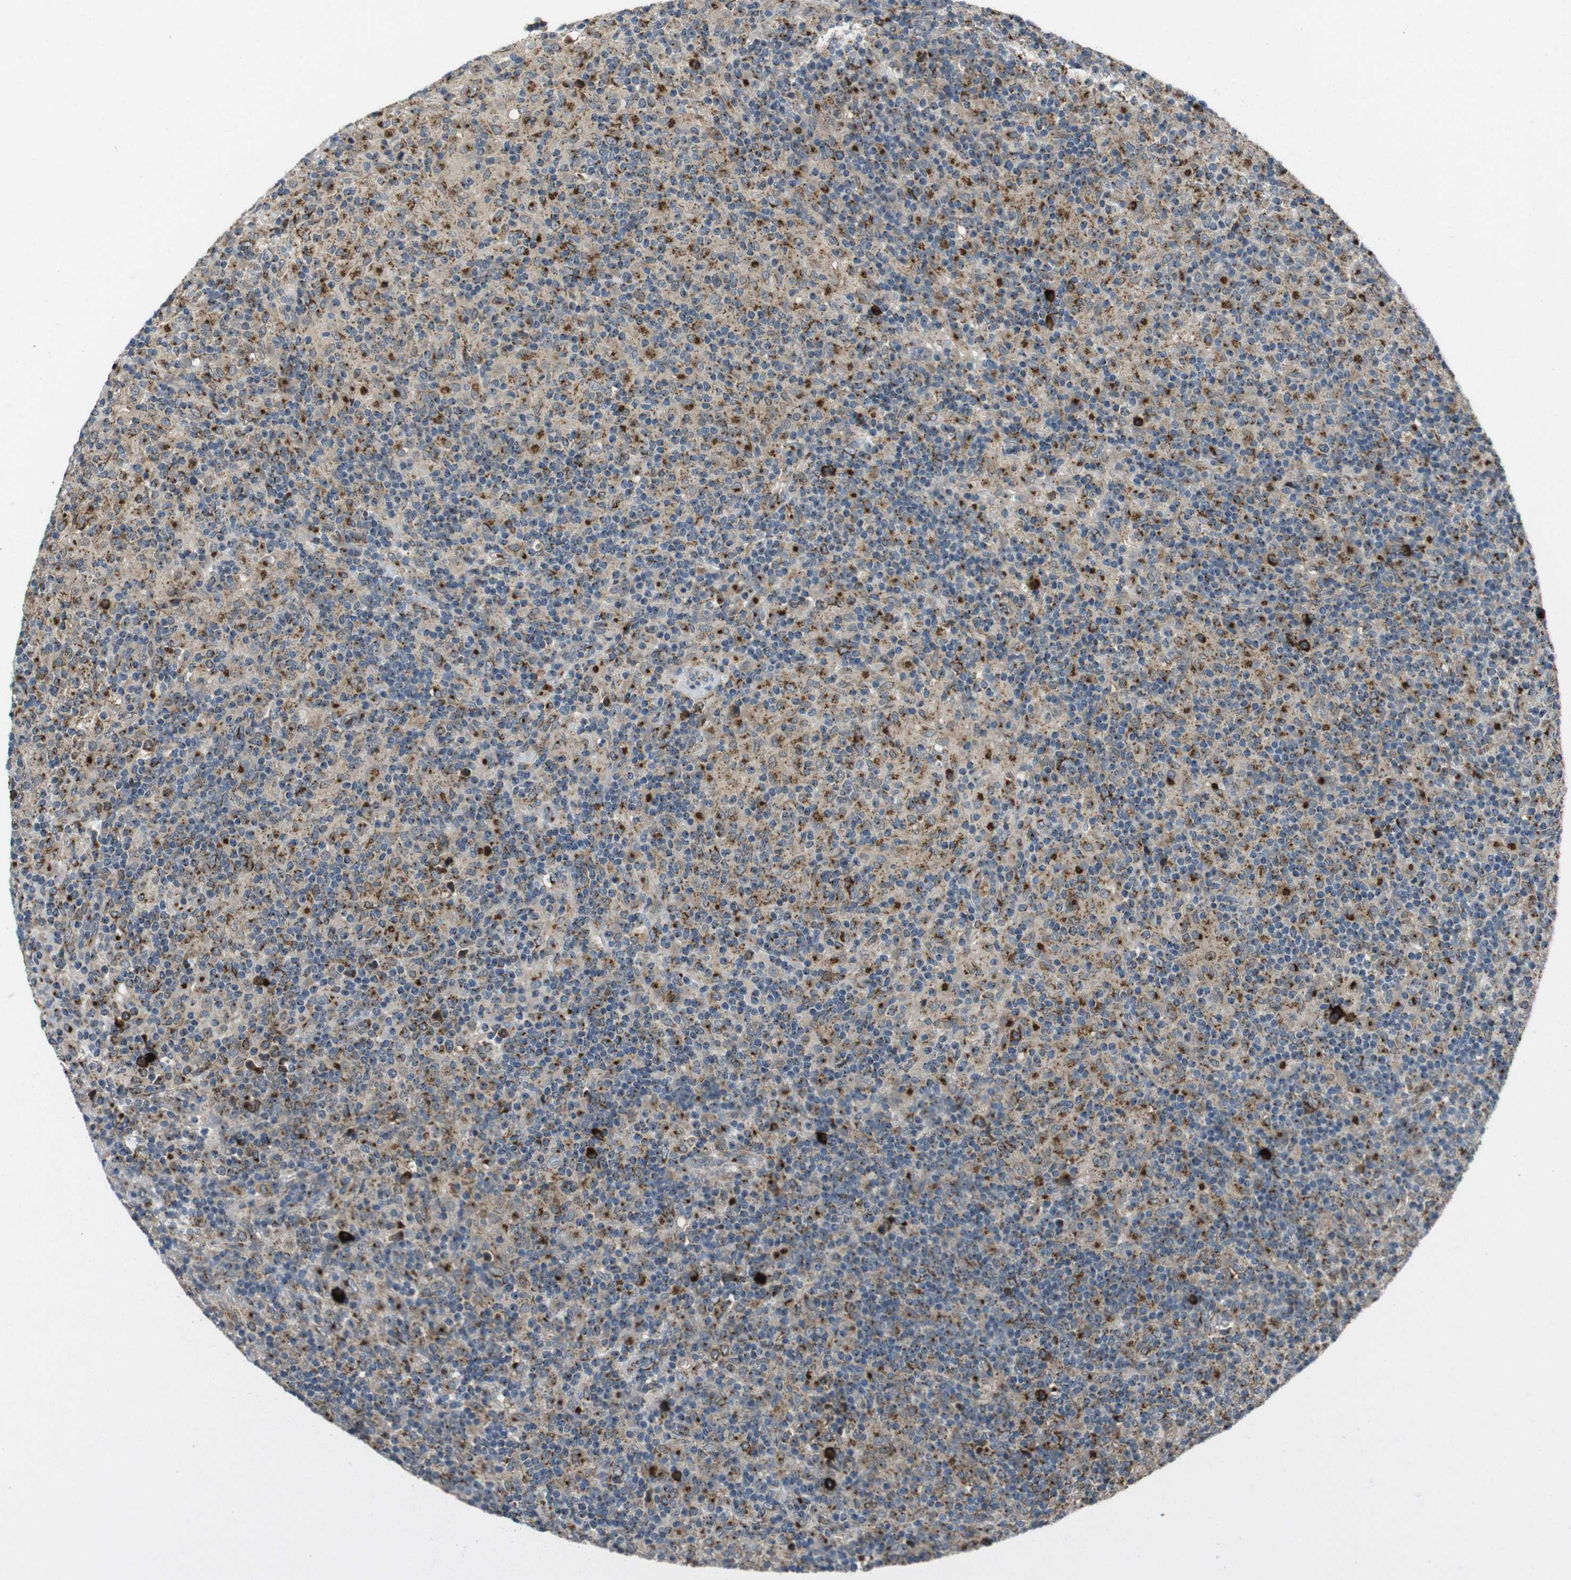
{"staining": {"intensity": "moderate", "quantity": ">75%", "location": "cytoplasmic/membranous"}, "tissue": "lymphoma", "cell_type": "Tumor cells", "image_type": "cancer", "snomed": [{"axis": "morphology", "description": "Hodgkin's disease, NOS"}, {"axis": "topography", "description": "Lymph node"}], "caption": "This histopathology image shows Hodgkin's disease stained with IHC to label a protein in brown. The cytoplasmic/membranous of tumor cells show moderate positivity for the protein. Nuclei are counter-stained blue.", "gene": "ZFPL1", "patient": {"sex": "male", "age": 70}}